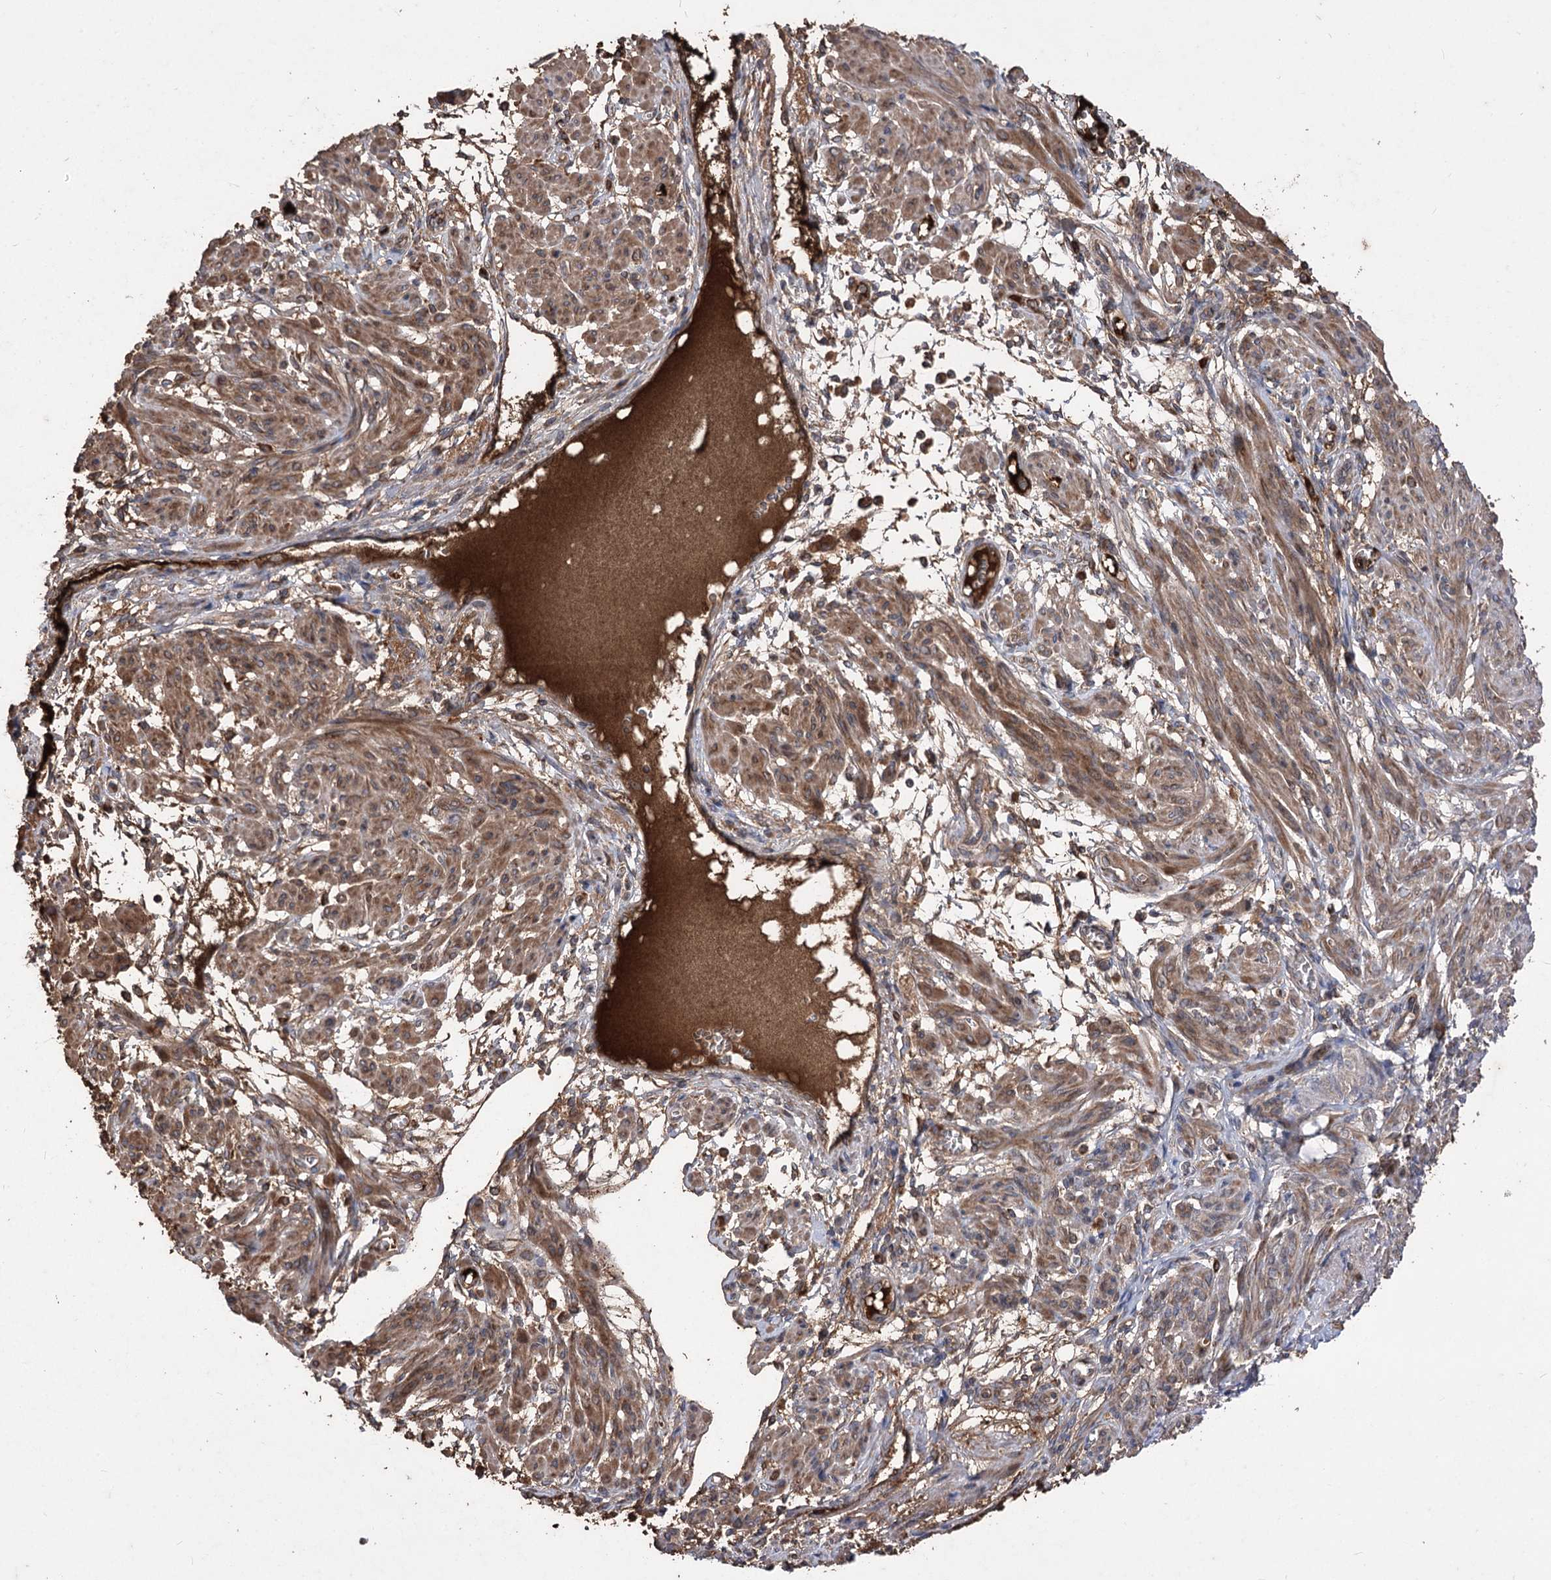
{"staining": {"intensity": "strong", "quantity": ">75%", "location": "cytoplasmic/membranous"}, "tissue": "smooth muscle", "cell_type": "Smooth muscle cells", "image_type": "normal", "snomed": [{"axis": "morphology", "description": "Normal tissue, NOS"}, {"axis": "topography", "description": "Smooth muscle"}], "caption": "The immunohistochemical stain shows strong cytoplasmic/membranous expression in smooth muscle cells of benign smooth muscle. (DAB (3,3'-diaminobenzidine) IHC, brown staining for protein, blue staining for nuclei).", "gene": "RASSF3", "patient": {"sex": "female", "age": 39}}